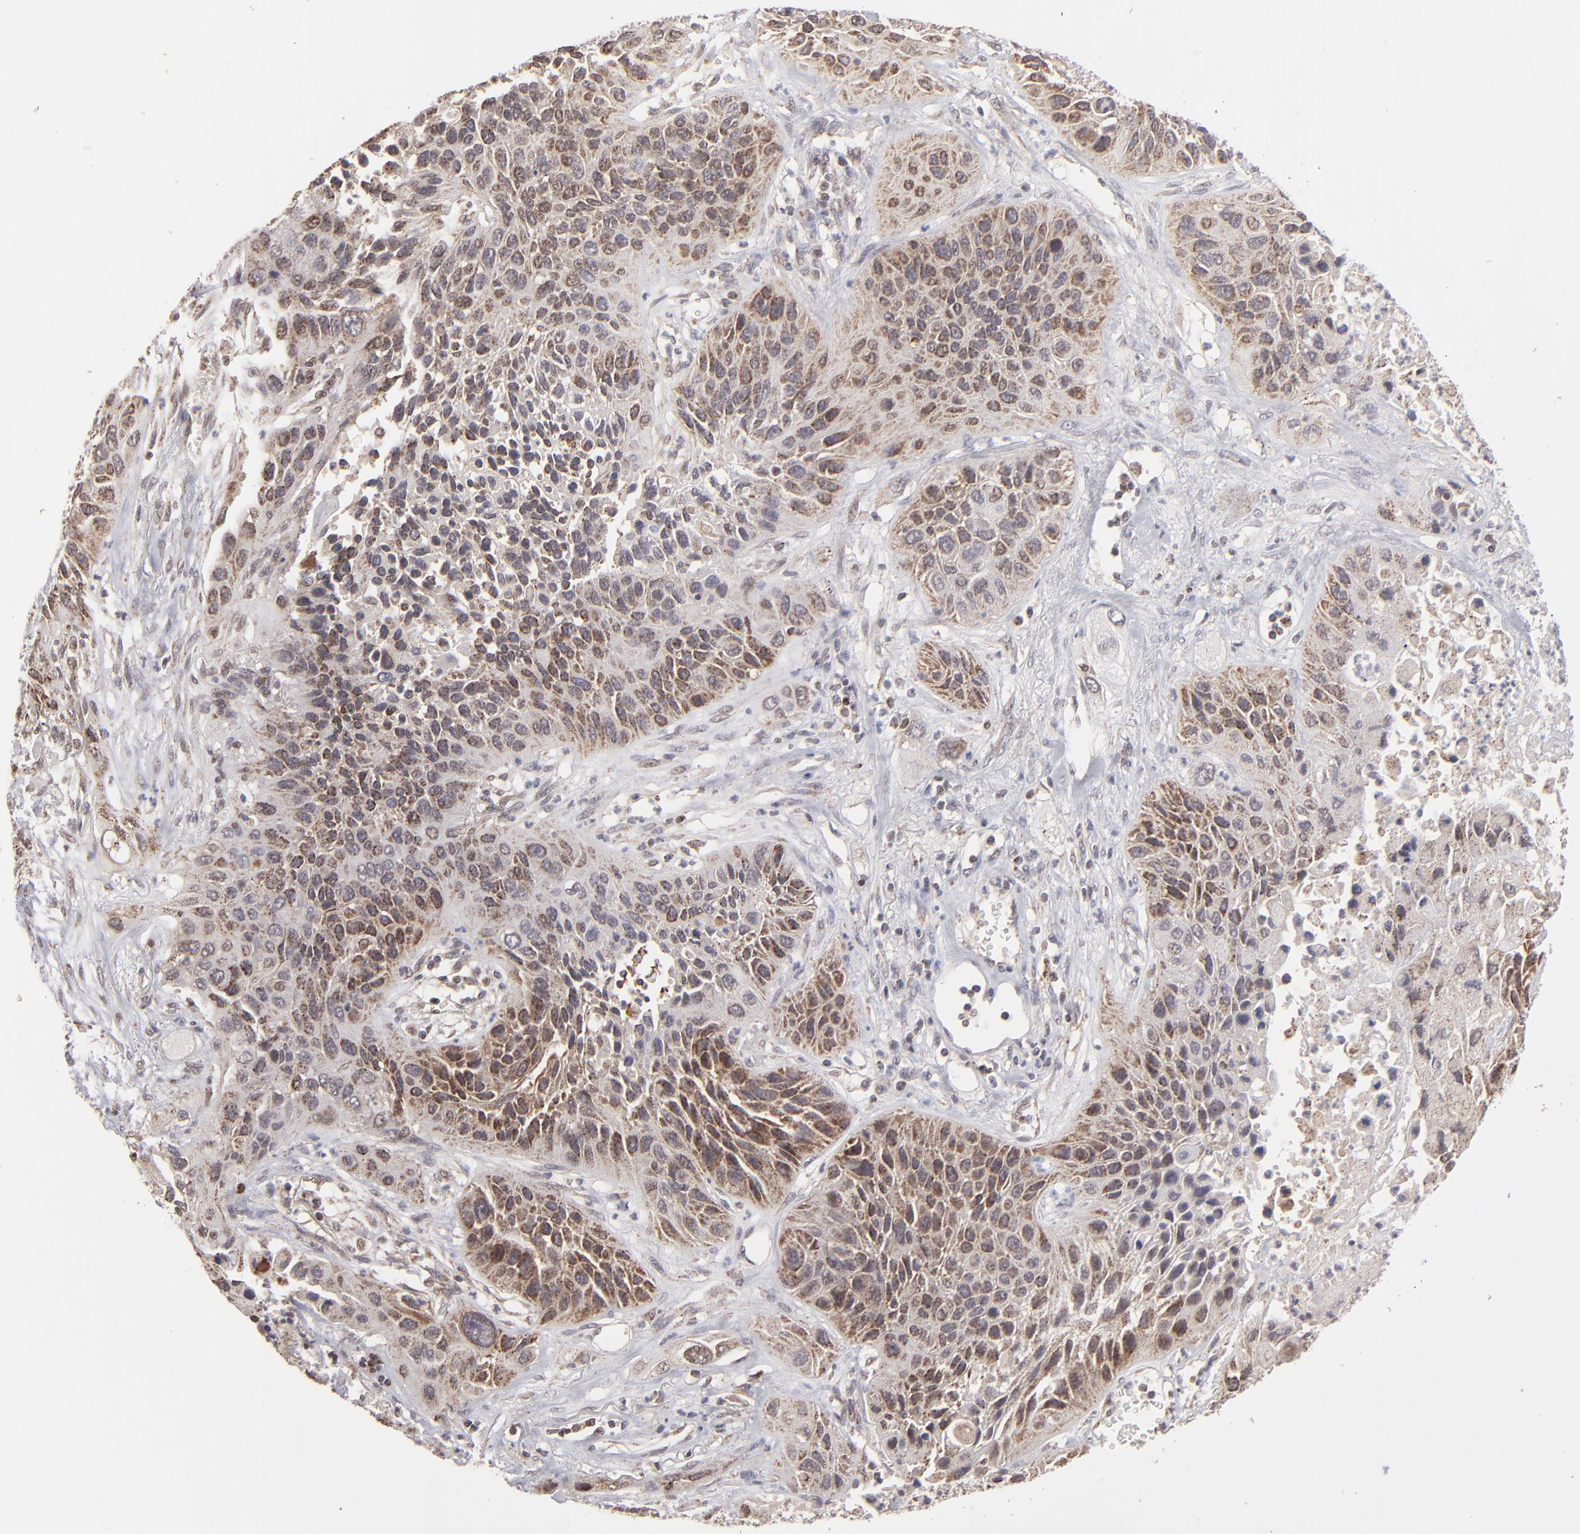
{"staining": {"intensity": "moderate", "quantity": "25%-75%", "location": "cytoplasmic/membranous"}, "tissue": "lung cancer", "cell_type": "Tumor cells", "image_type": "cancer", "snomed": [{"axis": "morphology", "description": "Squamous cell carcinoma, NOS"}, {"axis": "topography", "description": "Lung"}], "caption": "IHC staining of lung cancer (squamous cell carcinoma), which demonstrates medium levels of moderate cytoplasmic/membranous positivity in about 25%-75% of tumor cells indicating moderate cytoplasmic/membranous protein positivity. The staining was performed using DAB (3,3'-diaminobenzidine) (brown) for protein detection and nuclei were counterstained in hematoxylin (blue).", "gene": "SLC15A1", "patient": {"sex": "female", "age": 76}}